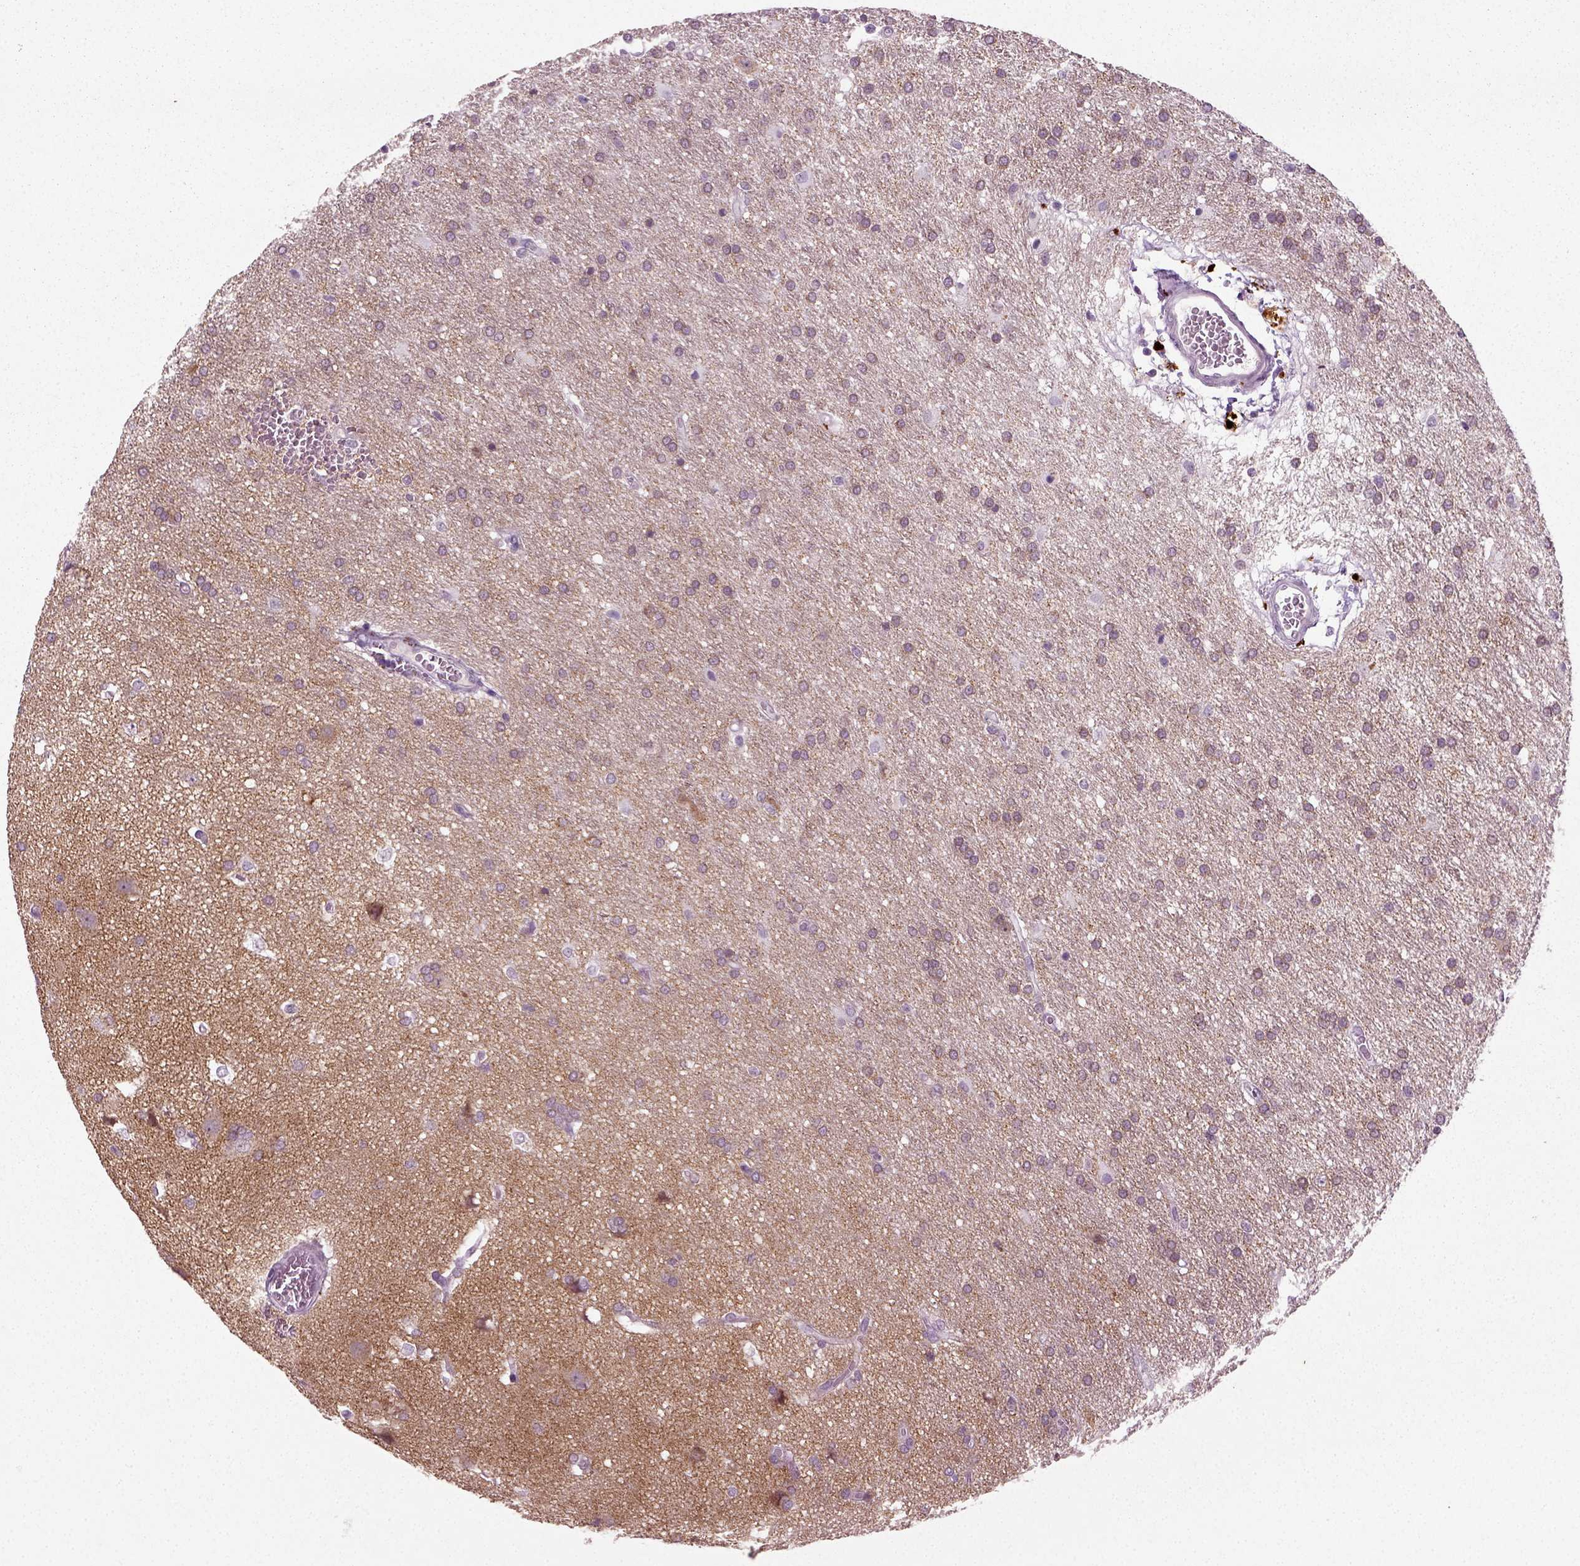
{"staining": {"intensity": "negative", "quantity": "none", "location": "none"}, "tissue": "glioma", "cell_type": "Tumor cells", "image_type": "cancer", "snomed": [{"axis": "morphology", "description": "Glioma, malignant, Low grade"}, {"axis": "topography", "description": "Brain"}], "caption": "Immunohistochemical staining of human glioma shows no significant staining in tumor cells.", "gene": "SYNGAP1", "patient": {"sex": "female", "age": 32}}